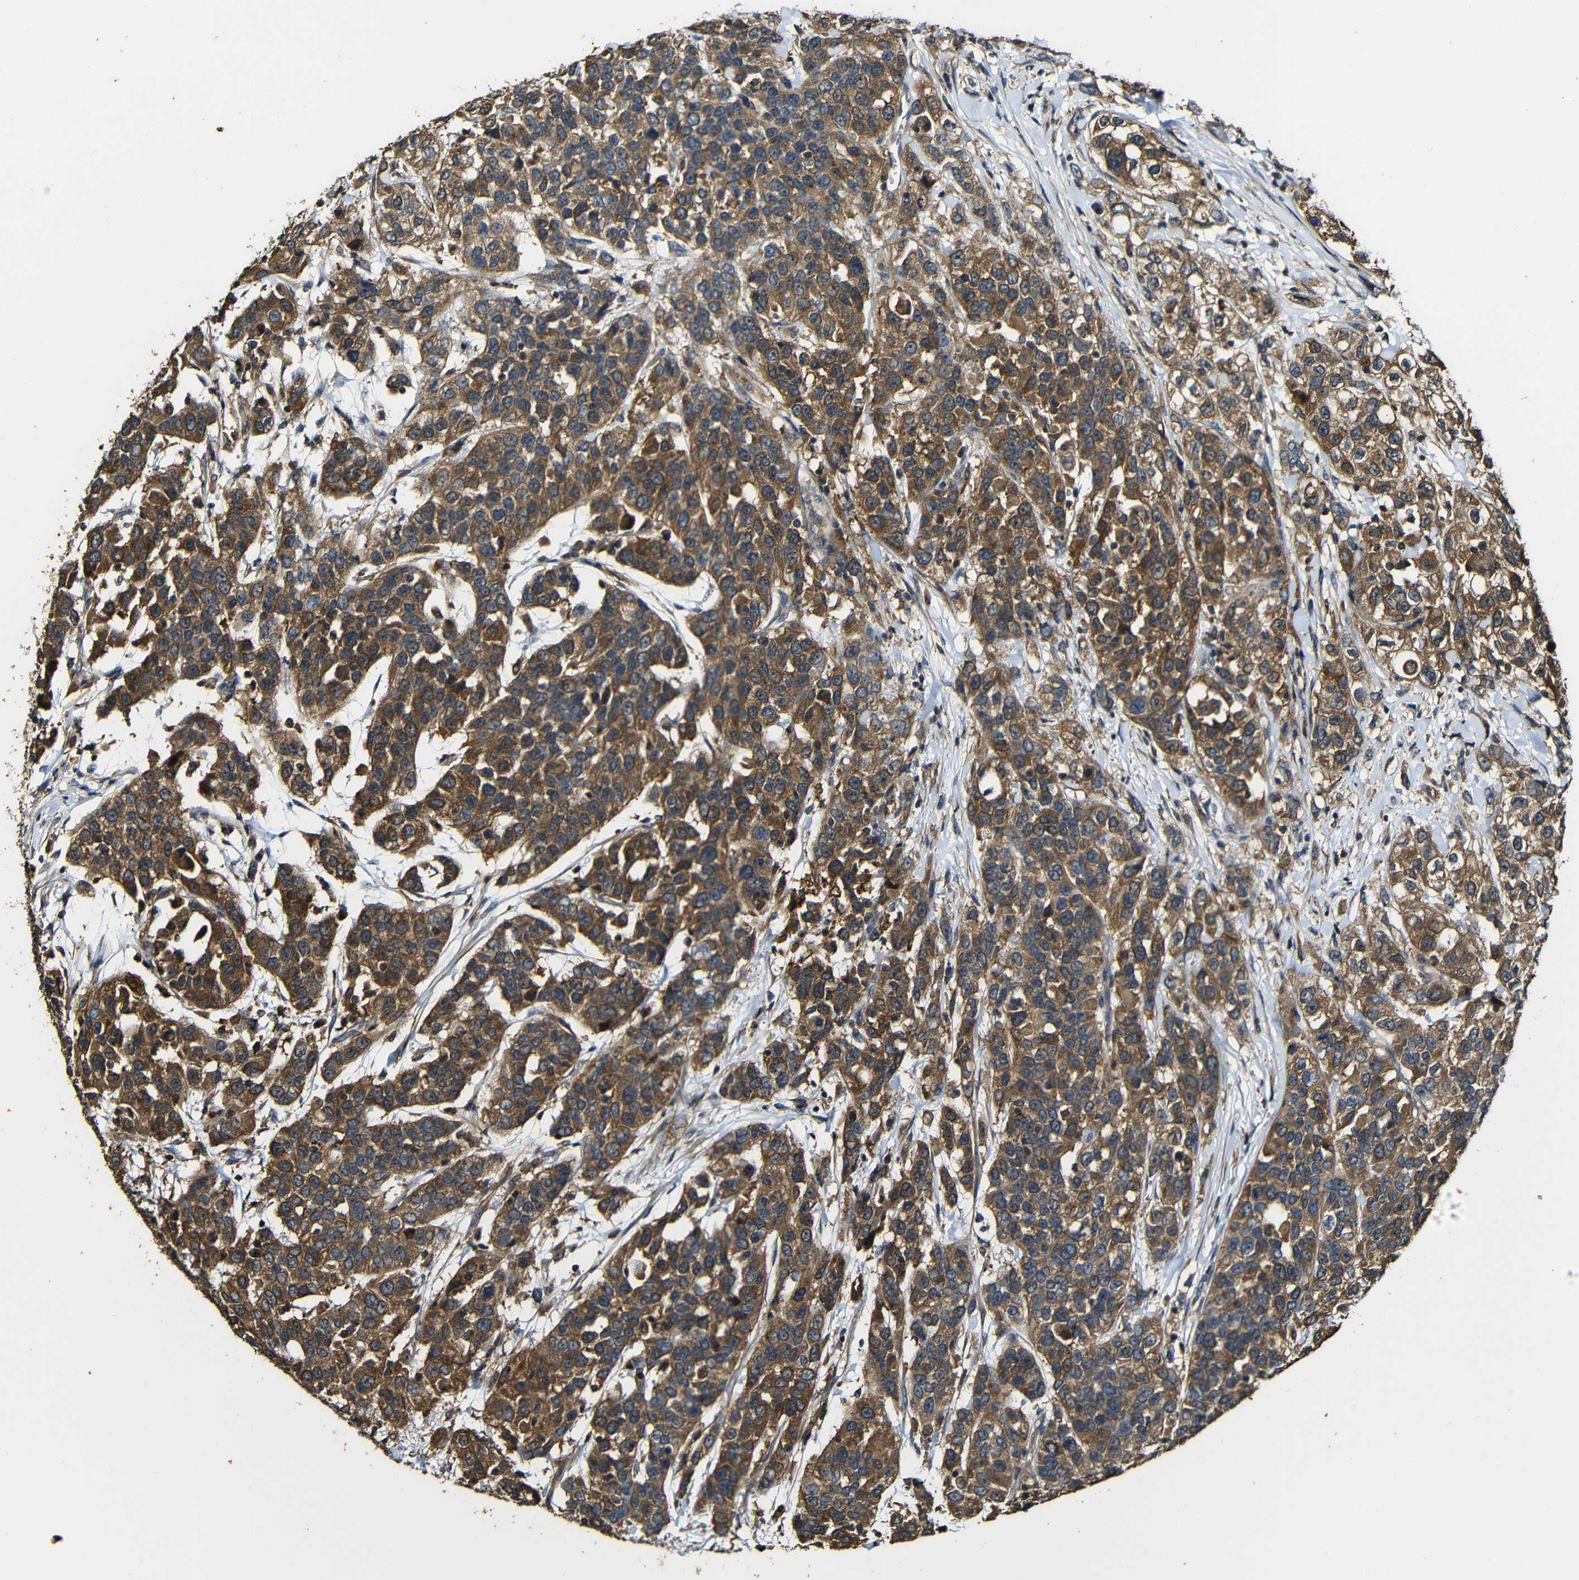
{"staining": {"intensity": "strong", "quantity": ">75%", "location": "cytoplasmic/membranous"}, "tissue": "urothelial cancer", "cell_type": "Tumor cells", "image_type": "cancer", "snomed": [{"axis": "morphology", "description": "Urothelial carcinoma, High grade"}, {"axis": "topography", "description": "Urinary bladder"}], "caption": "Protein analysis of high-grade urothelial carcinoma tissue exhibits strong cytoplasmic/membranous expression in approximately >75% of tumor cells.", "gene": "CASP8", "patient": {"sex": "female", "age": 80}}